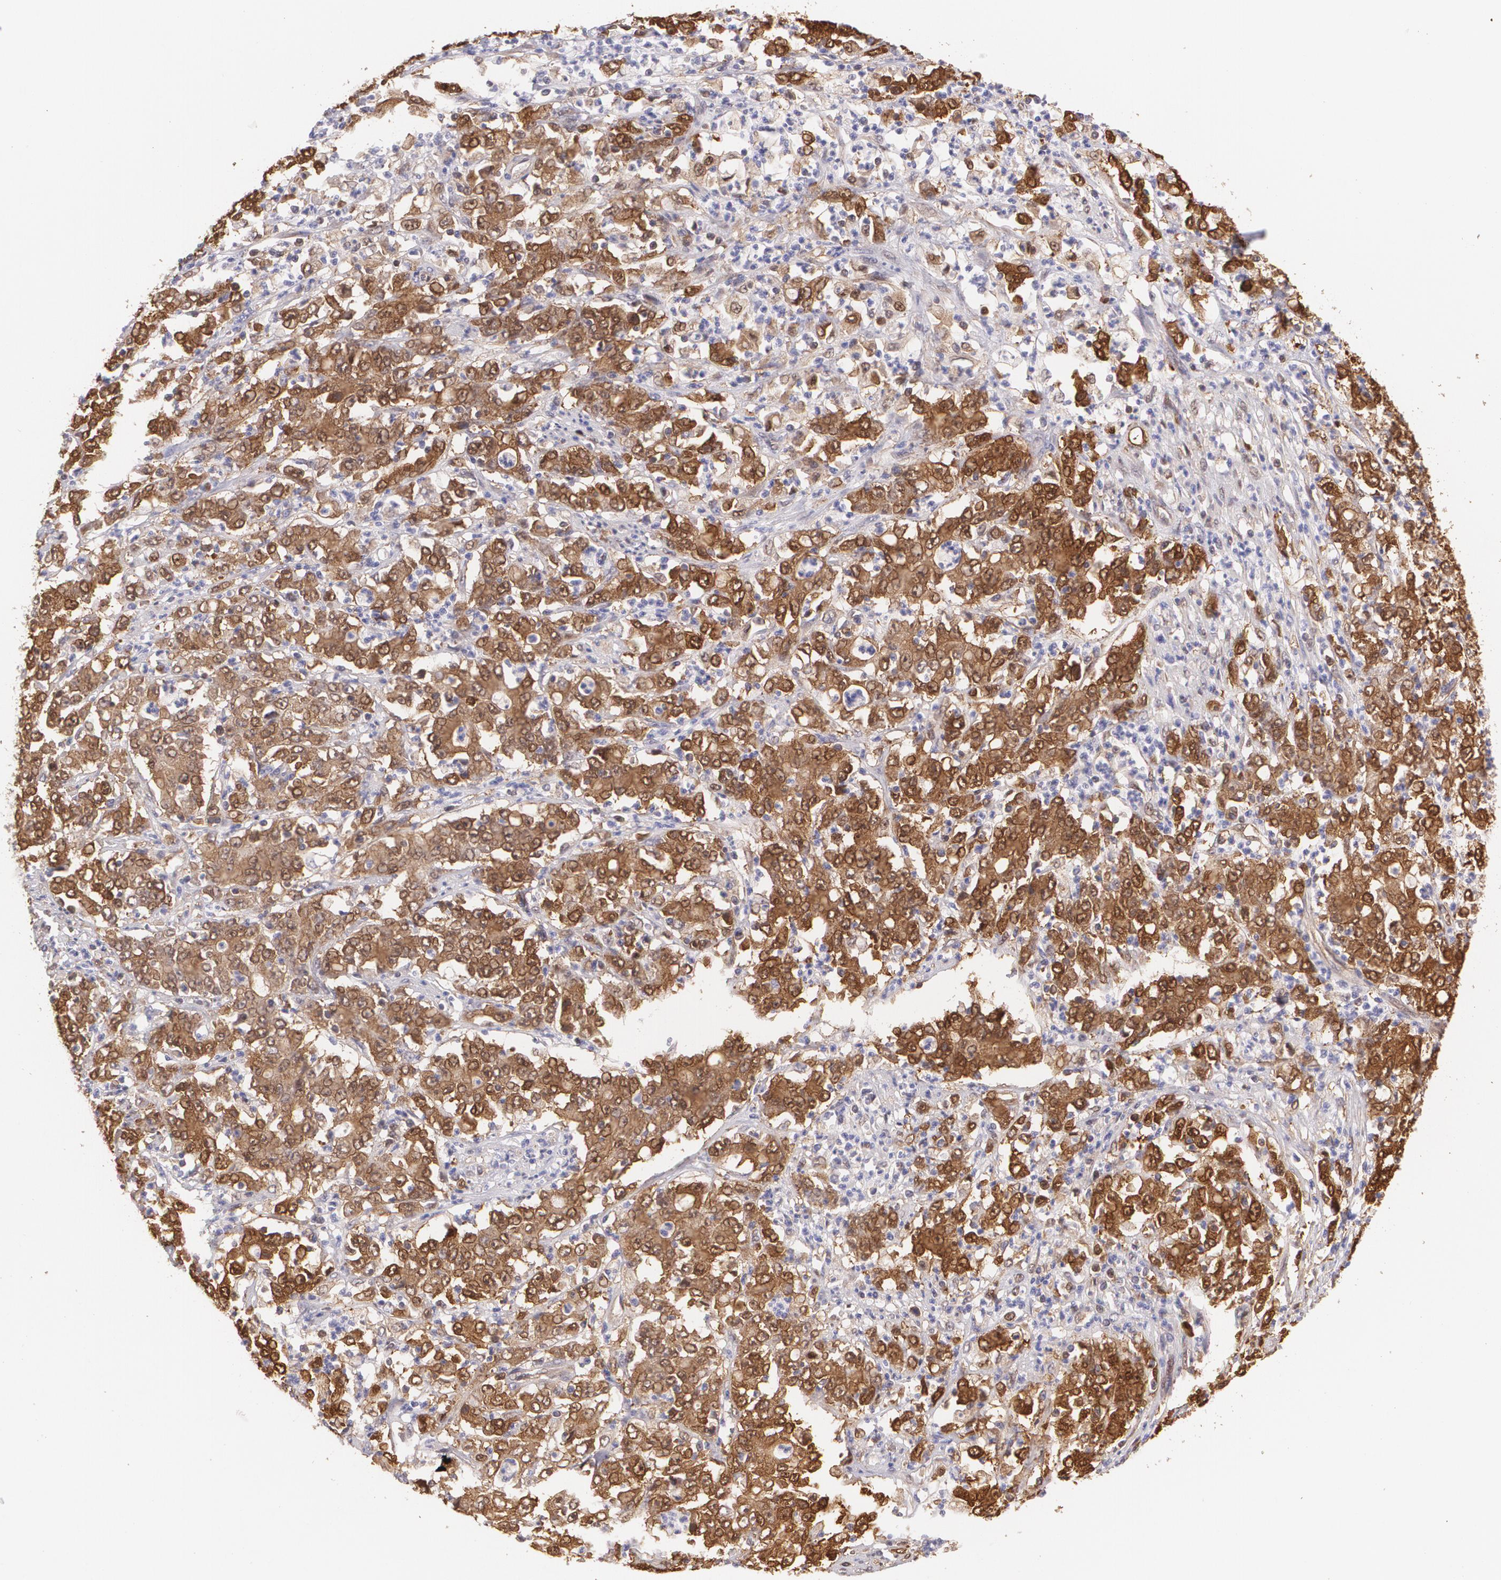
{"staining": {"intensity": "strong", "quantity": ">75%", "location": "cytoplasmic/membranous"}, "tissue": "stomach cancer", "cell_type": "Tumor cells", "image_type": "cancer", "snomed": [{"axis": "morphology", "description": "Adenocarcinoma, NOS"}, {"axis": "topography", "description": "Stomach, lower"}], "caption": "Human stomach adenocarcinoma stained with a brown dye exhibits strong cytoplasmic/membranous positive expression in about >75% of tumor cells.", "gene": "HSPH1", "patient": {"sex": "female", "age": 71}}